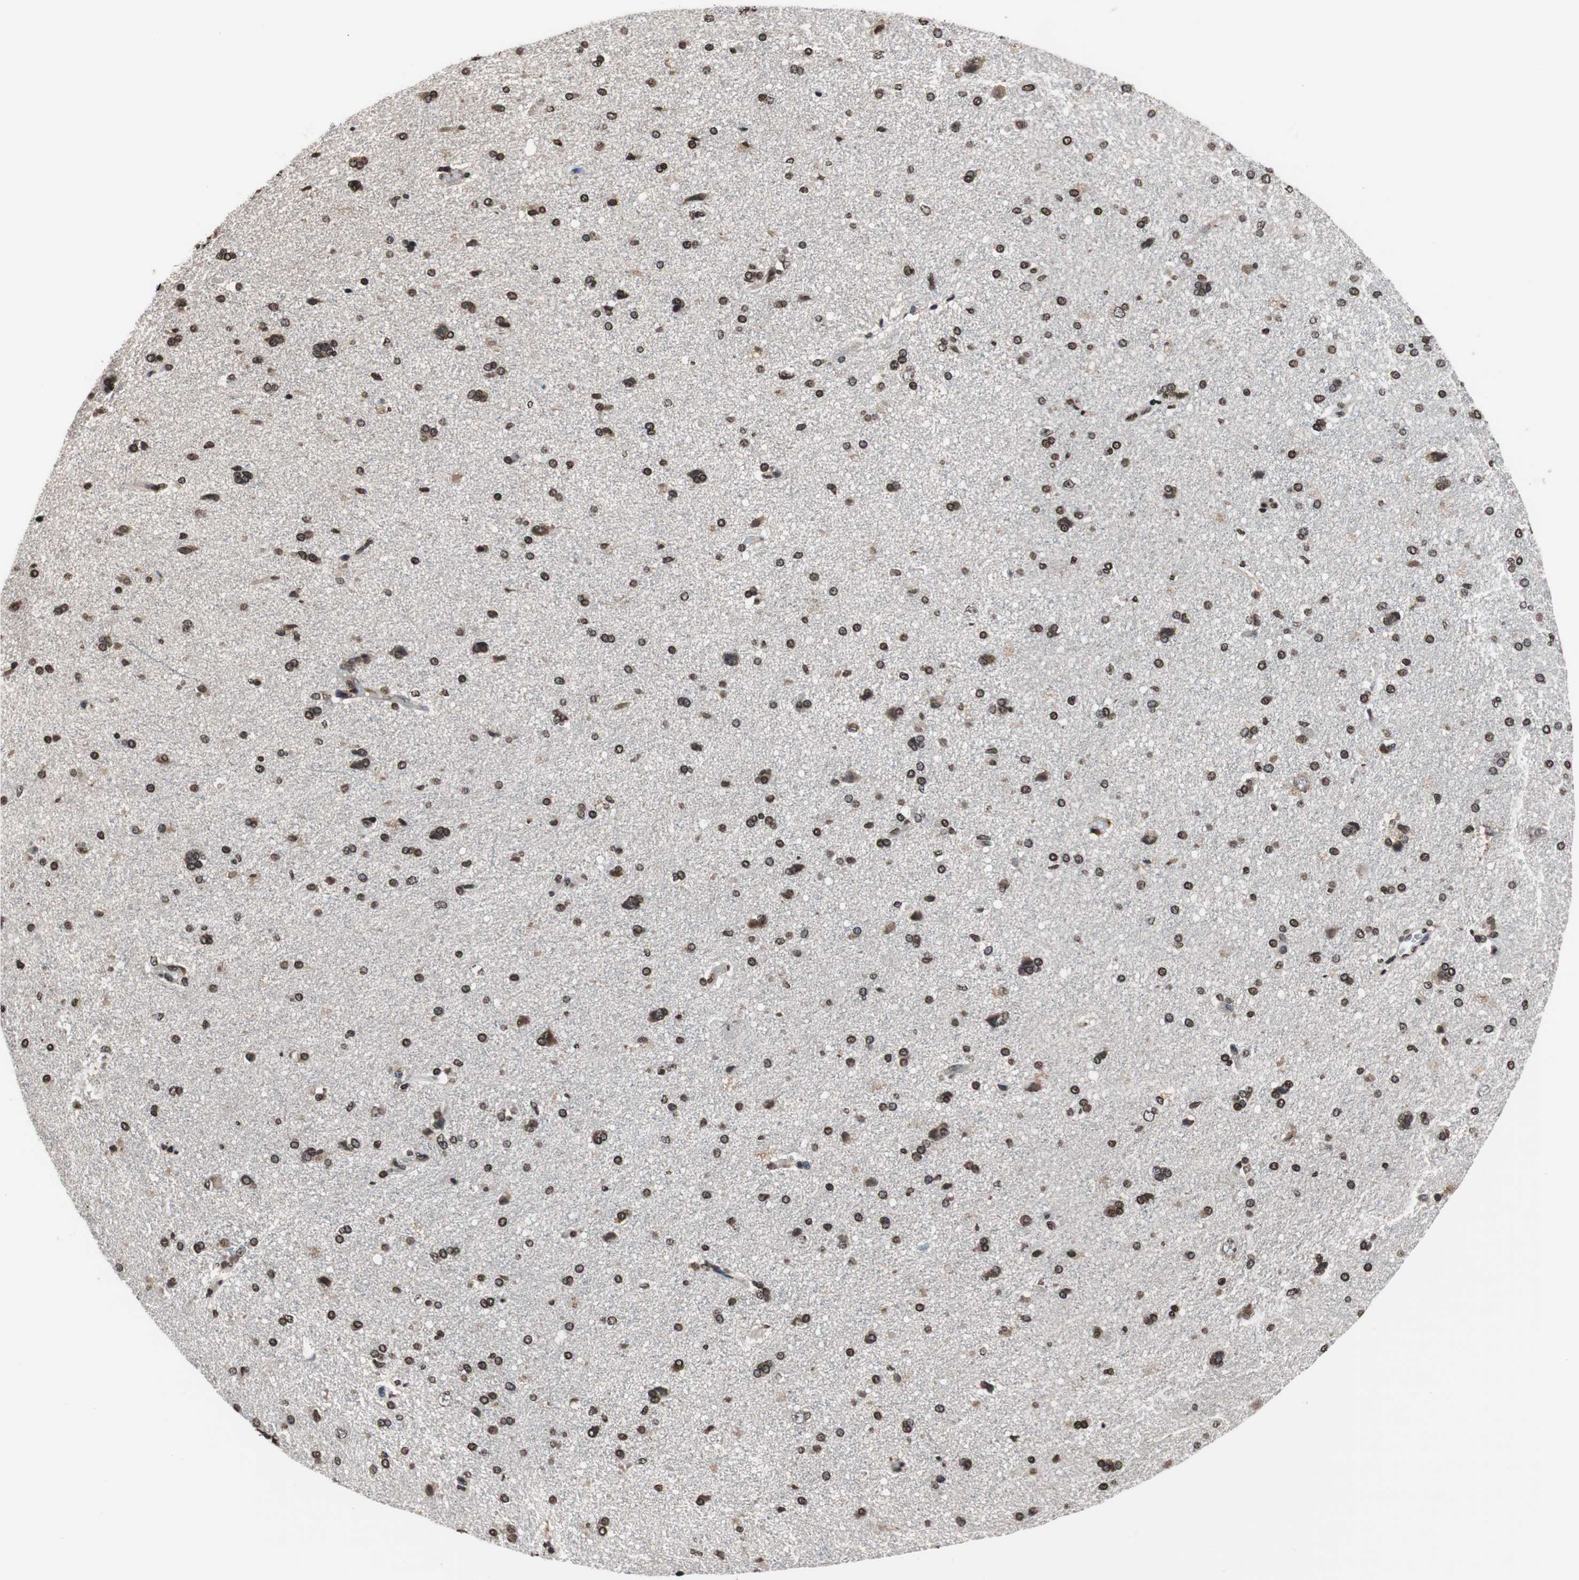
{"staining": {"intensity": "moderate", "quantity": "25%-75%", "location": "nuclear"}, "tissue": "cerebral cortex", "cell_type": "Endothelial cells", "image_type": "normal", "snomed": [{"axis": "morphology", "description": "Normal tissue, NOS"}, {"axis": "topography", "description": "Cerebral cortex"}], "caption": "Endothelial cells exhibit moderate nuclear staining in about 25%-75% of cells in unremarkable cerebral cortex.", "gene": "RFC1", "patient": {"sex": "male", "age": 62}}